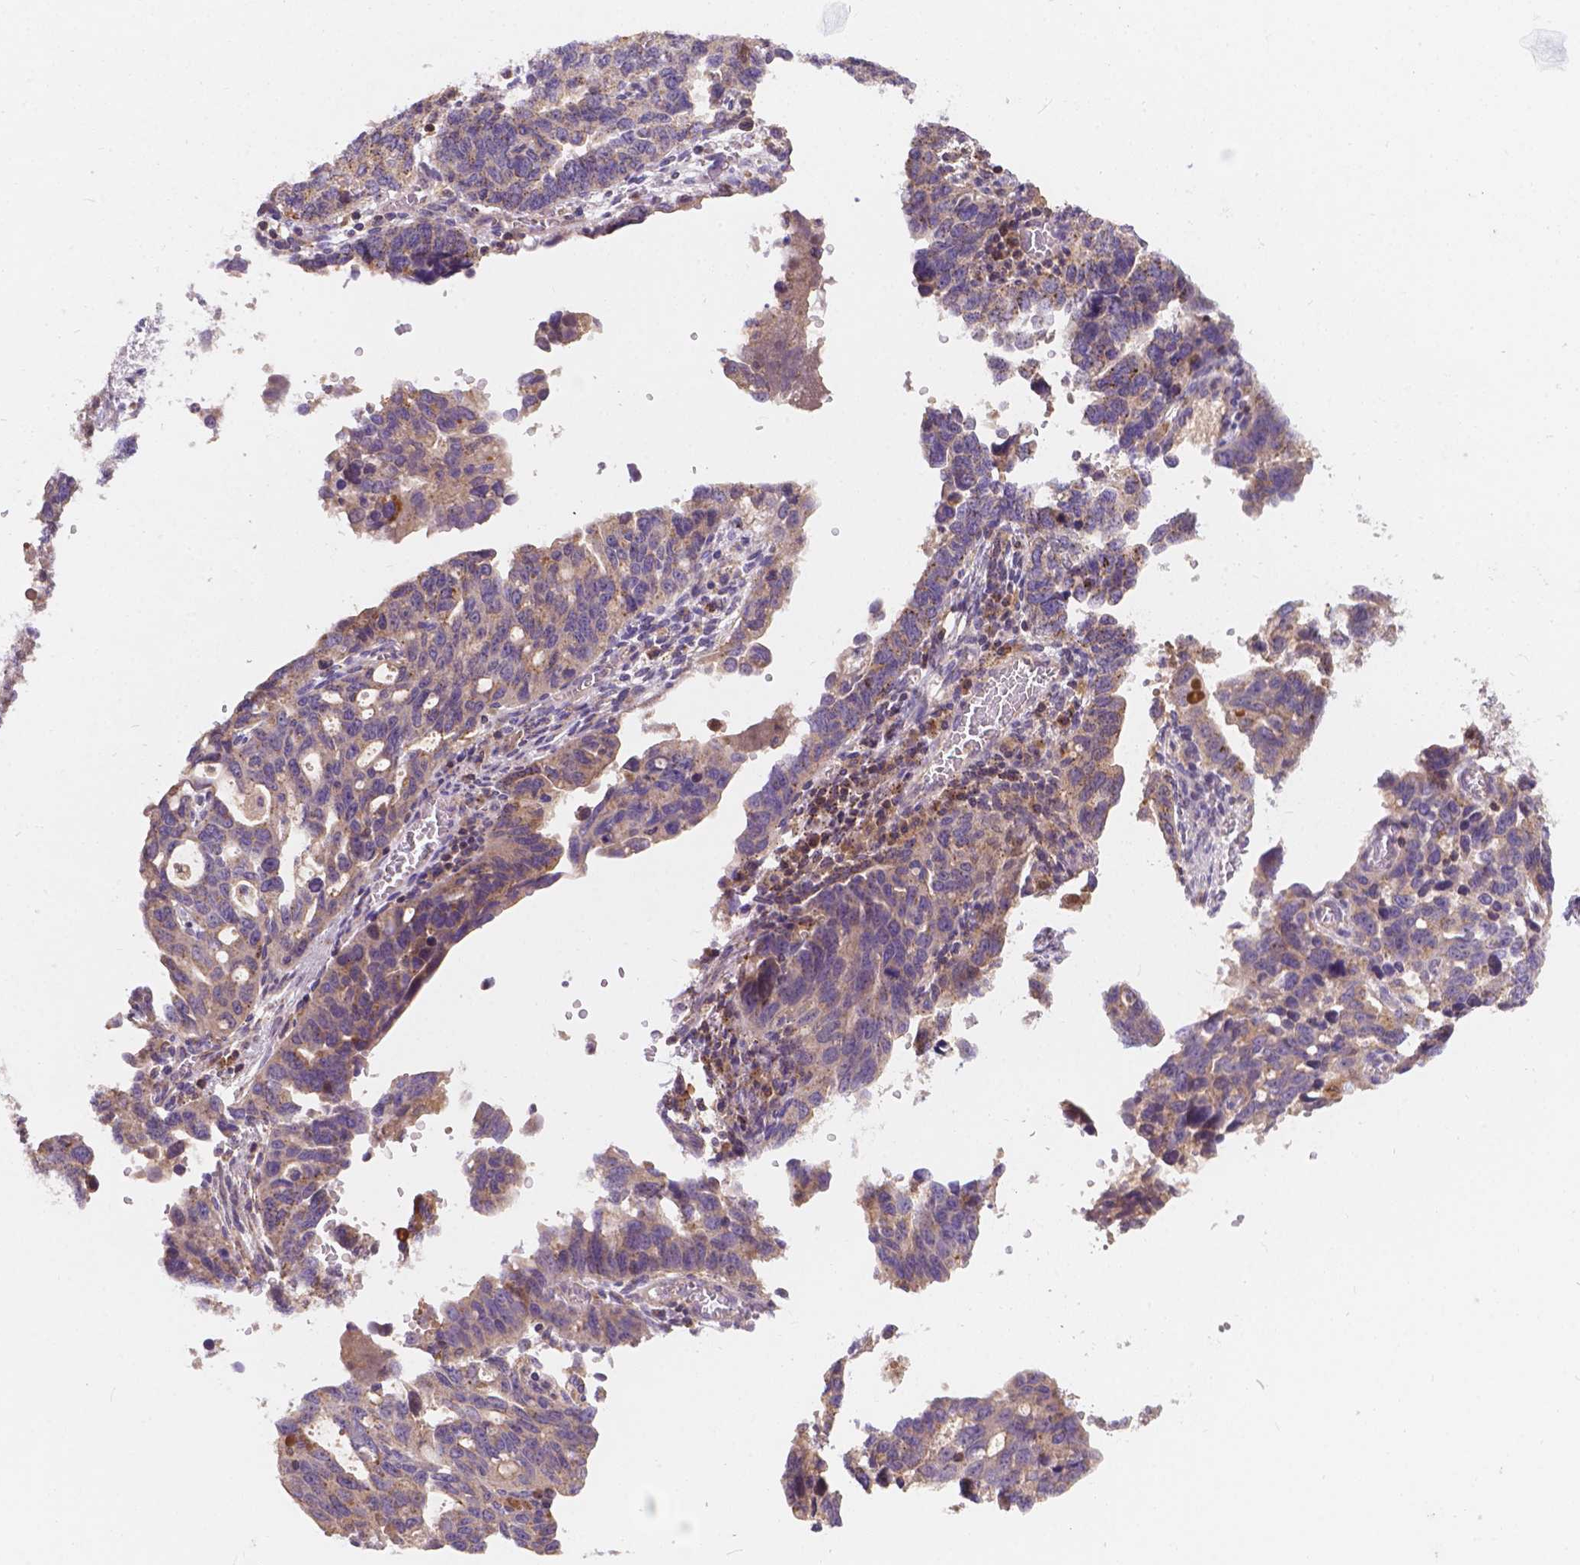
{"staining": {"intensity": "moderate", "quantity": "25%-75%", "location": "cytoplasmic/membranous"}, "tissue": "ovarian cancer", "cell_type": "Tumor cells", "image_type": "cancer", "snomed": [{"axis": "morphology", "description": "Cystadenocarcinoma, serous, NOS"}, {"axis": "topography", "description": "Ovary"}], "caption": "Immunohistochemical staining of serous cystadenocarcinoma (ovarian) exhibits medium levels of moderate cytoplasmic/membranous staining in about 25%-75% of tumor cells. The staining was performed using DAB (3,3'-diaminobenzidine) to visualize the protein expression in brown, while the nuclei were stained in blue with hematoxylin (Magnification: 20x).", "gene": "CDK10", "patient": {"sex": "female", "age": 69}}